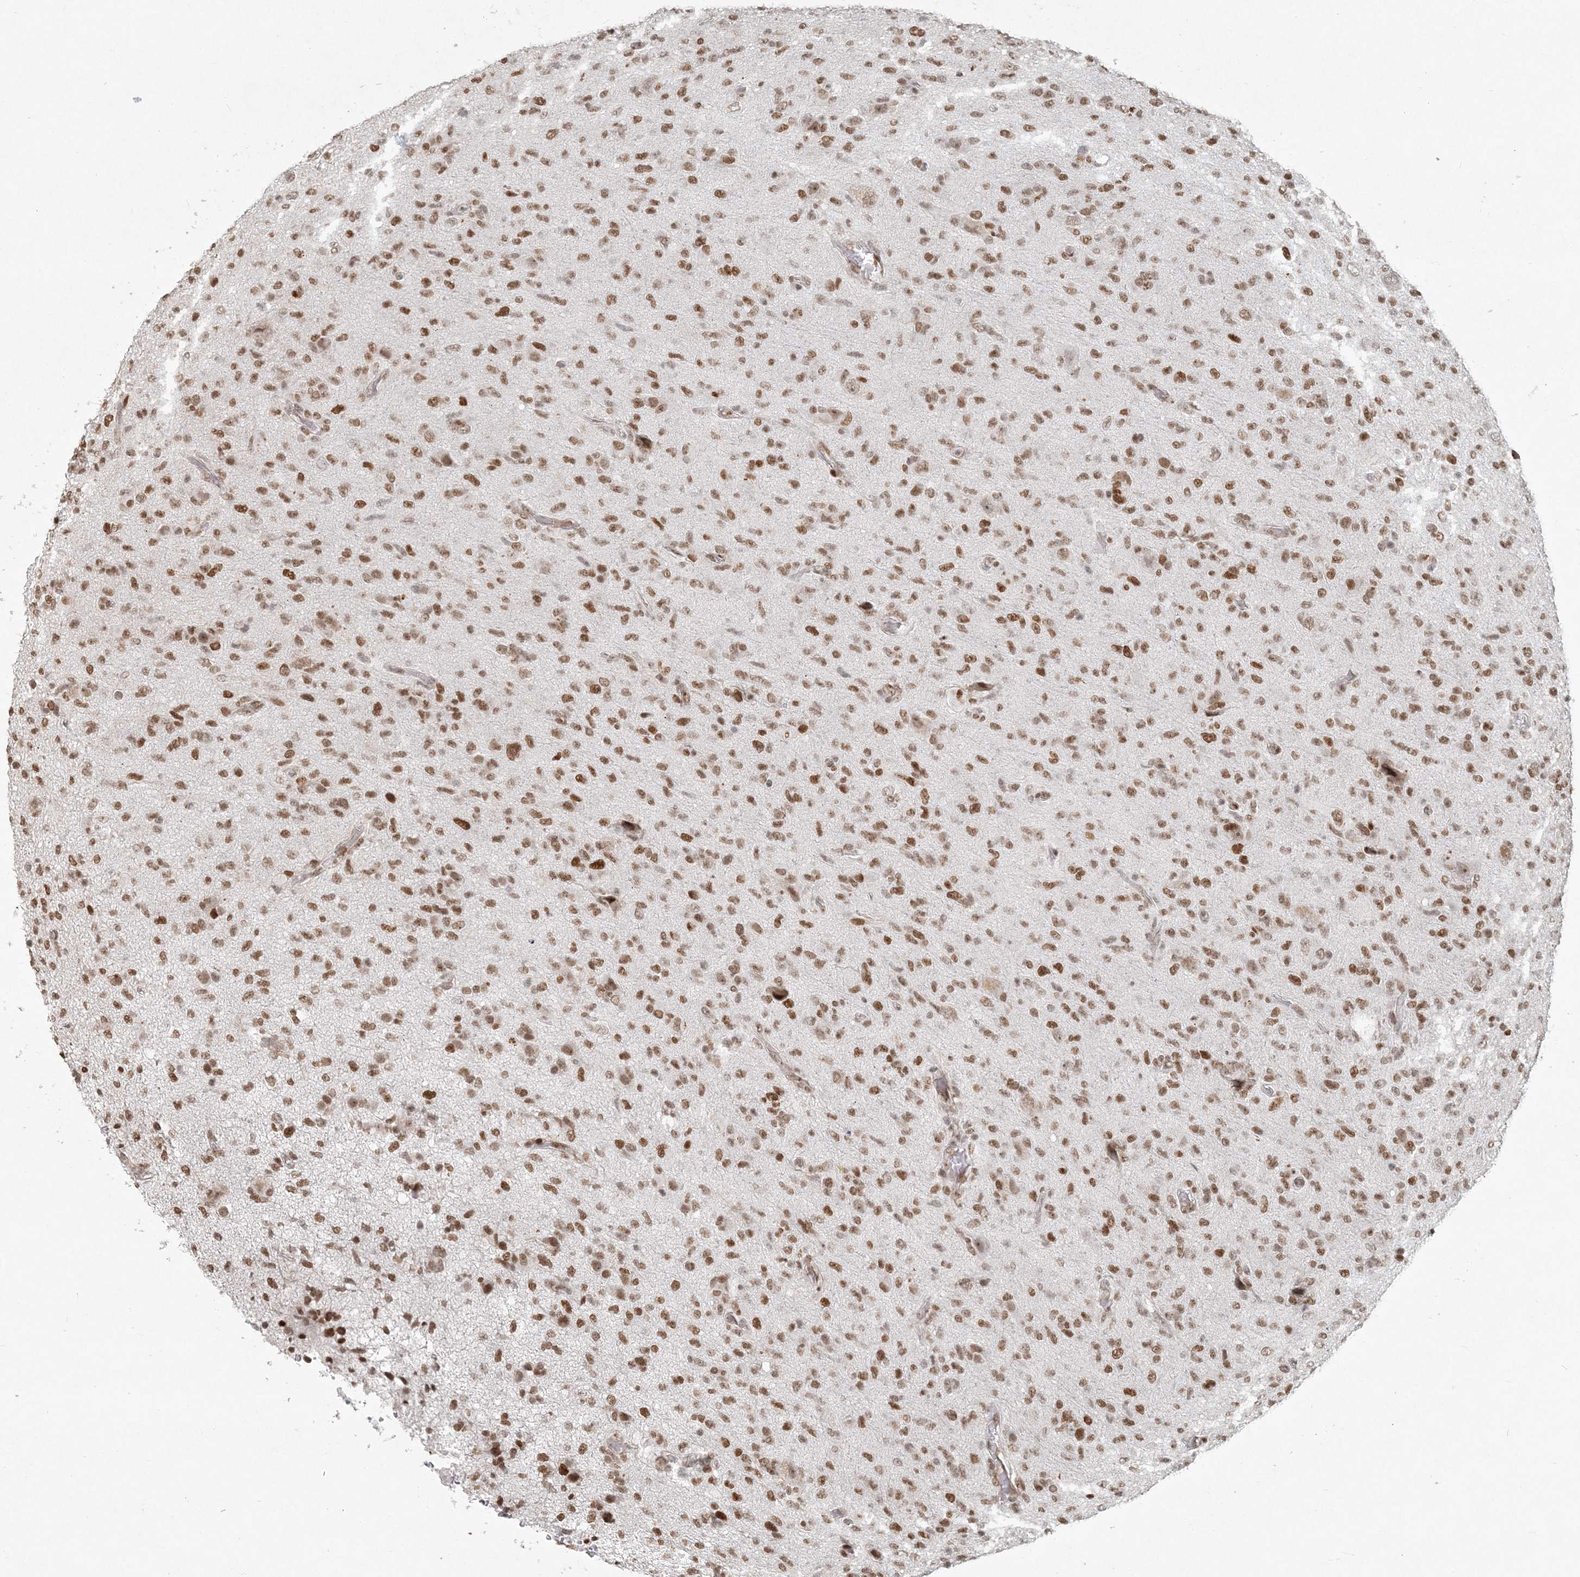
{"staining": {"intensity": "moderate", "quantity": ">75%", "location": "nuclear"}, "tissue": "glioma", "cell_type": "Tumor cells", "image_type": "cancer", "snomed": [{"axis": "morphology", "description": "Glioma, malignant, High grade"}, {"axis": "topography", "description": "Brain"}], "caption": "Malignant glioma (high-grade) stained for a protein shows moderate nuclear positivity in tumor cells.", "gene": "BAZ1B", "patient": {"sex": "female", "age": 57}}